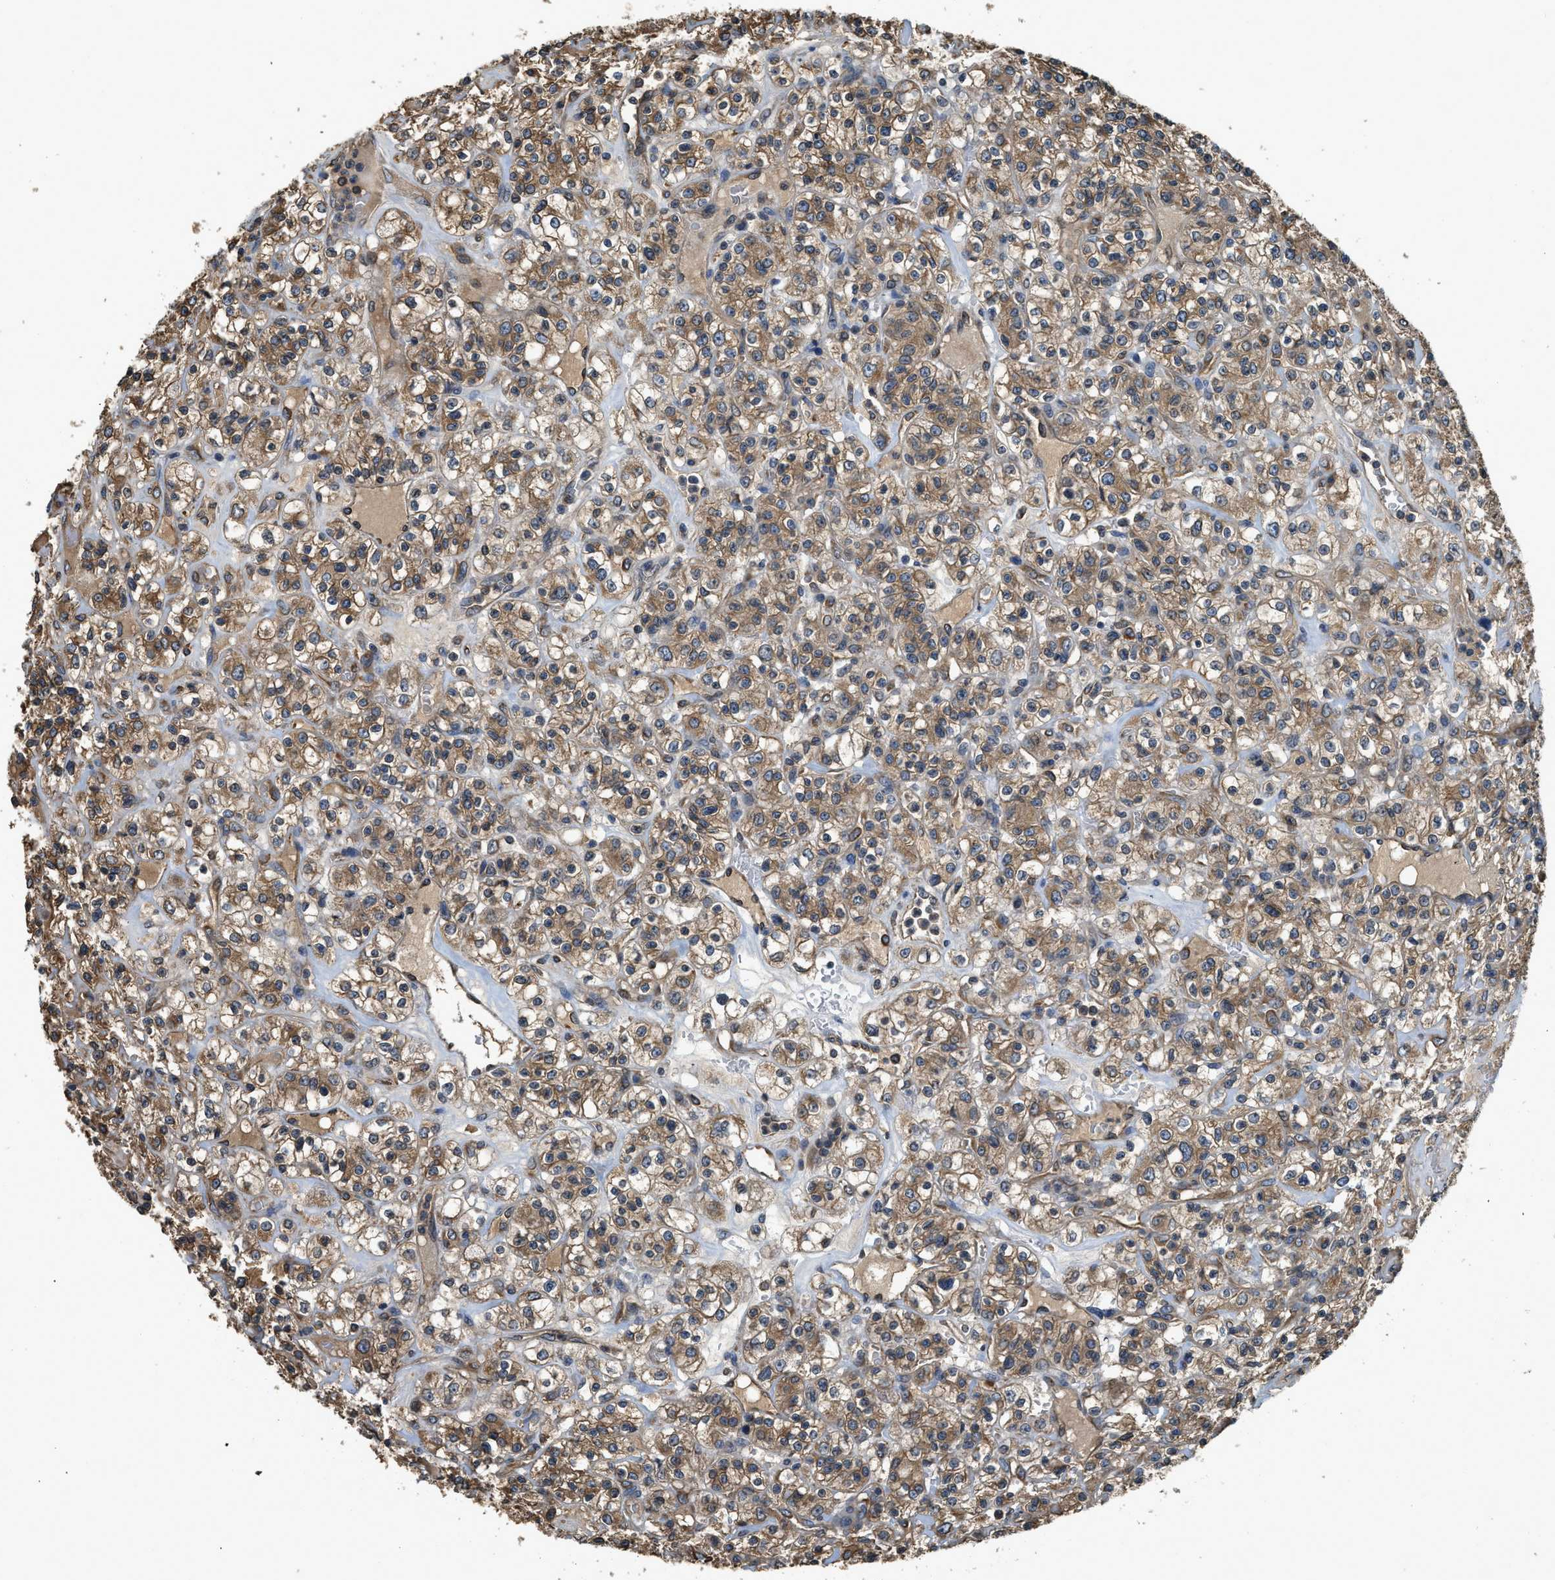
{"staining": {"intensity": "moderate", "quantity": ">75%", "location": "cytoplasmic/membranous"}, "tissue": "renal cancer", "cell_type": "Tumor cells", "image_type": "cancer", "snomed": [{"axis": "morphology", "description": "Normal tissue, NOS"}, {"axis": "morphology", "description": "Adenocarcinoma, NOS"}, {"axis": "topography", "description": "Kidney"}], "caption": "Tumor cells demonstrate medium levels of moderate cytoplasmic/membranous expression in approximately >75% of cells in renal adenocarcinoma.", "gene": "BCAP31", "patient": {"sex": "female", "age": 72}}